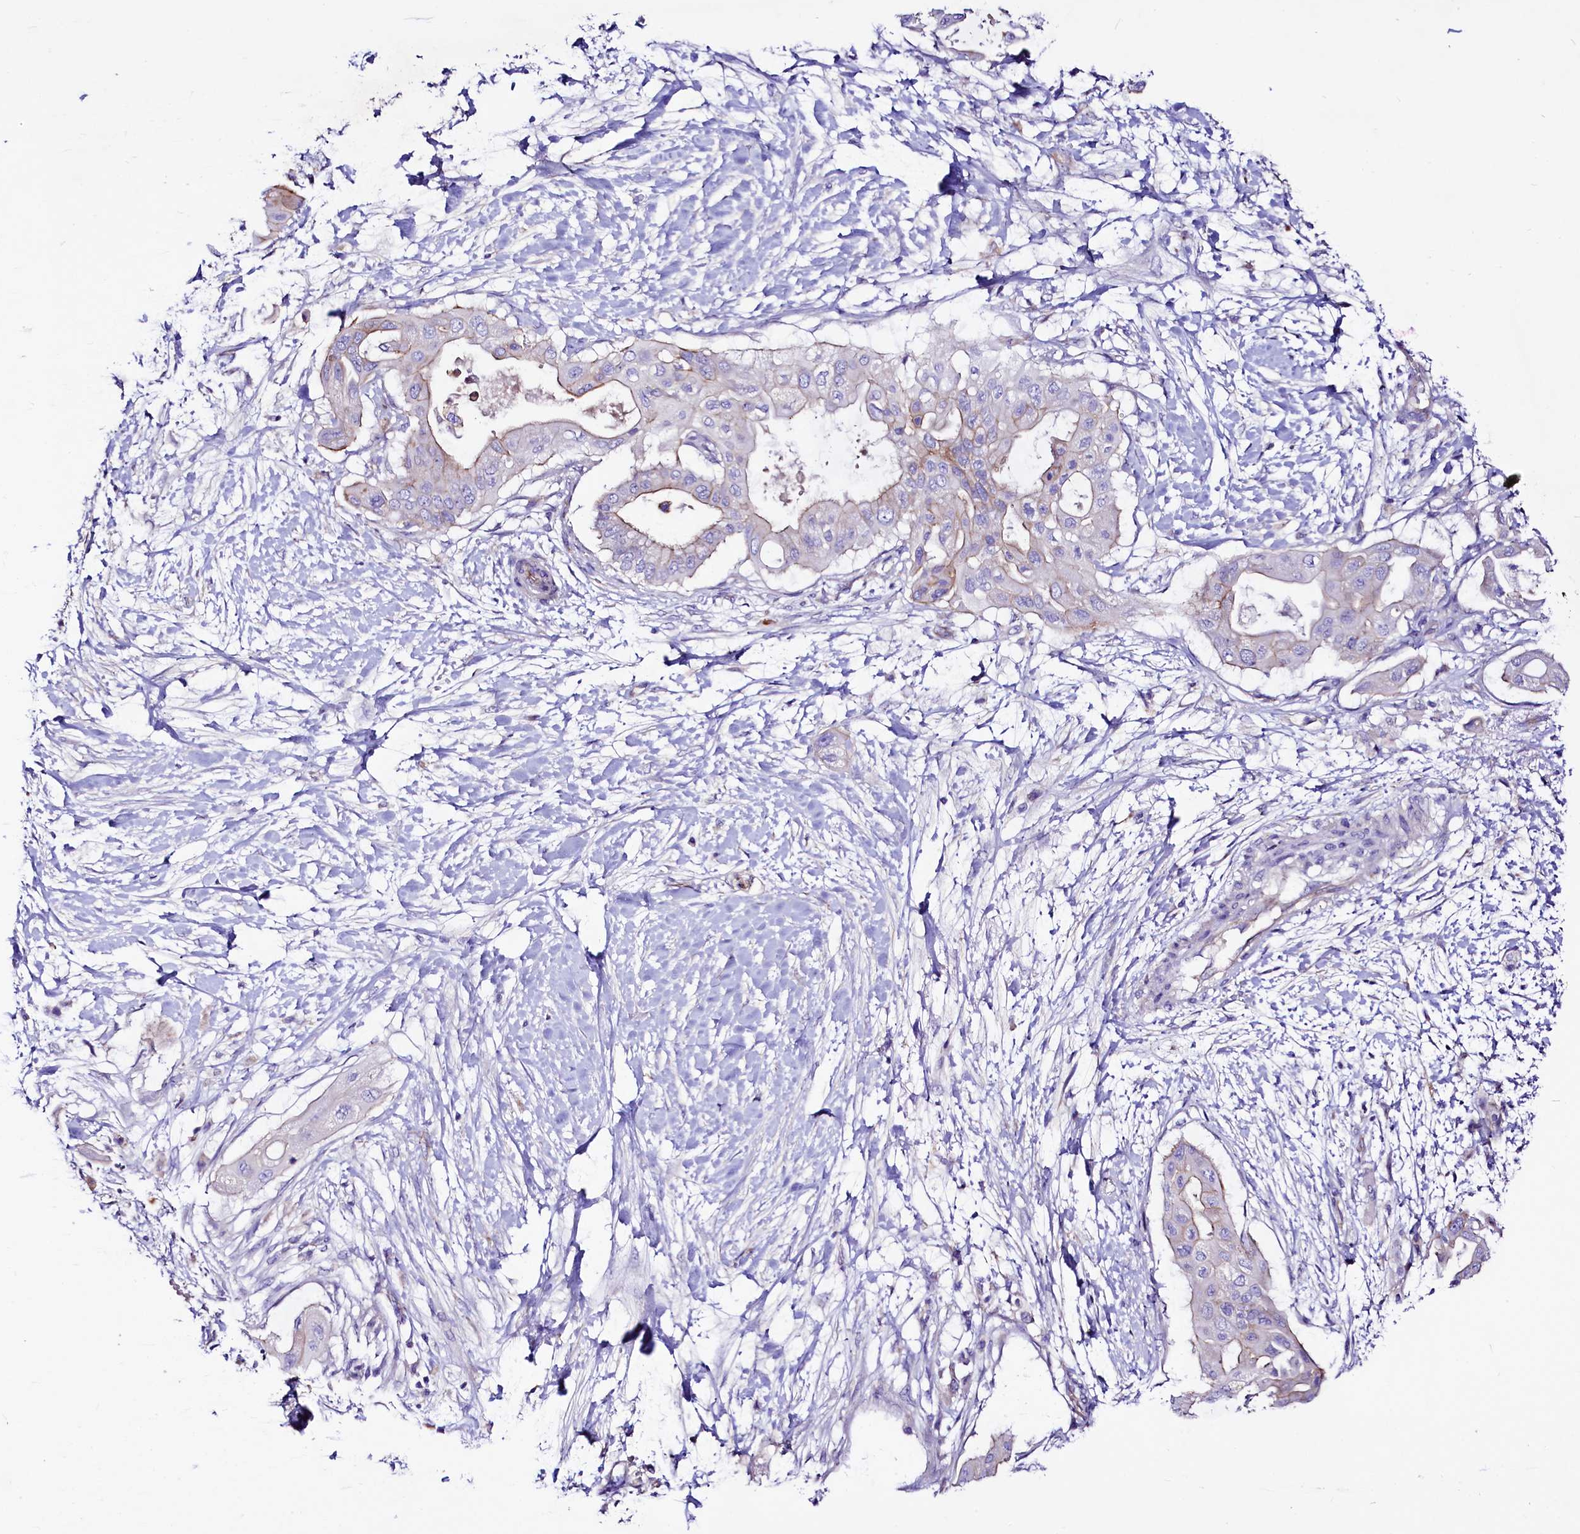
{"staining": {"intensity": "moderate", "quantity": "<25%", "location": "cytoplasmic/membranous"}, "tissue": "pancreatic cancer", "cell_type": "Tumor cells", "image_type": "cancer", "snomed": [{"axis": "morphology", "description": "Adenocarcinoma, NOS"}, {"axis": "topography", "description": "Pancreas"}], "caption": "Moderate cytoplasmic/membranous positivity is identified in approximately <25% of tumor cells in pancreatic adenocarcinoma. Using DAB (3,3'-diaminobenzidine) (brown) and hematoxylin (blue) stains, captured at high magnification using brightfield microscopy.", "gene": "SLF1", "patient": {"sex": "male", "age": 68}}